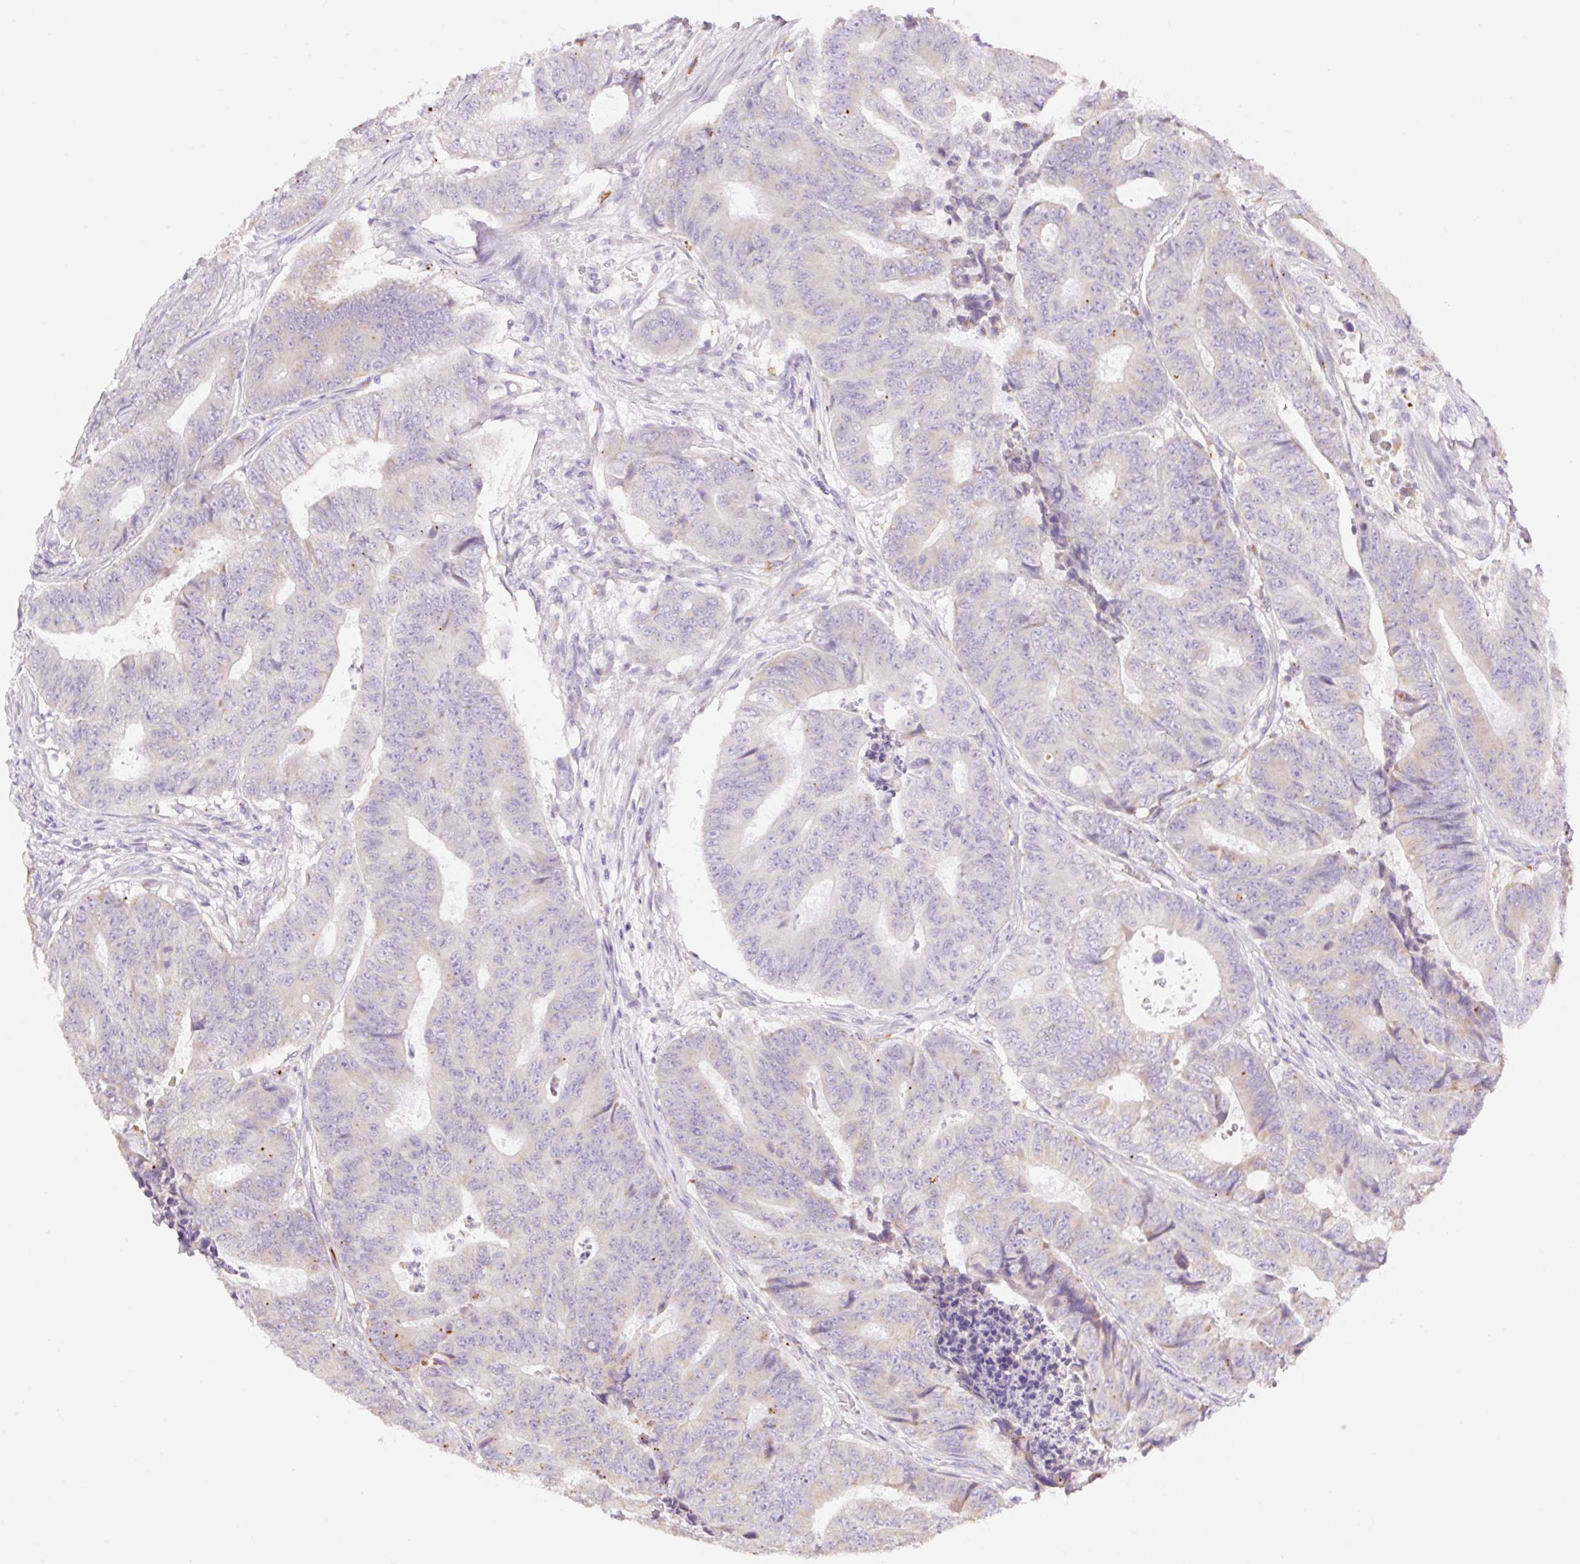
{"staining": {"intensity": "negative", "quantity": "none", "location": "none"}, "tissue": "colorectal cancer", "cell_type": "Tumor cells", "image_type": "cancer", "snomed": [{"axis": "morphology", "description": "Adenocarcinoma, NOS"}, {"axis": "topography", "description": "Colon"}], "caption": "Colorectal adenocarcinoma was stained to show a protein in brown. There is no significant positivity in tumor cells. Nuclei are stained in blue.", "gene": "CLEC3A", "patient": {"sex": "female", "age": 48}}